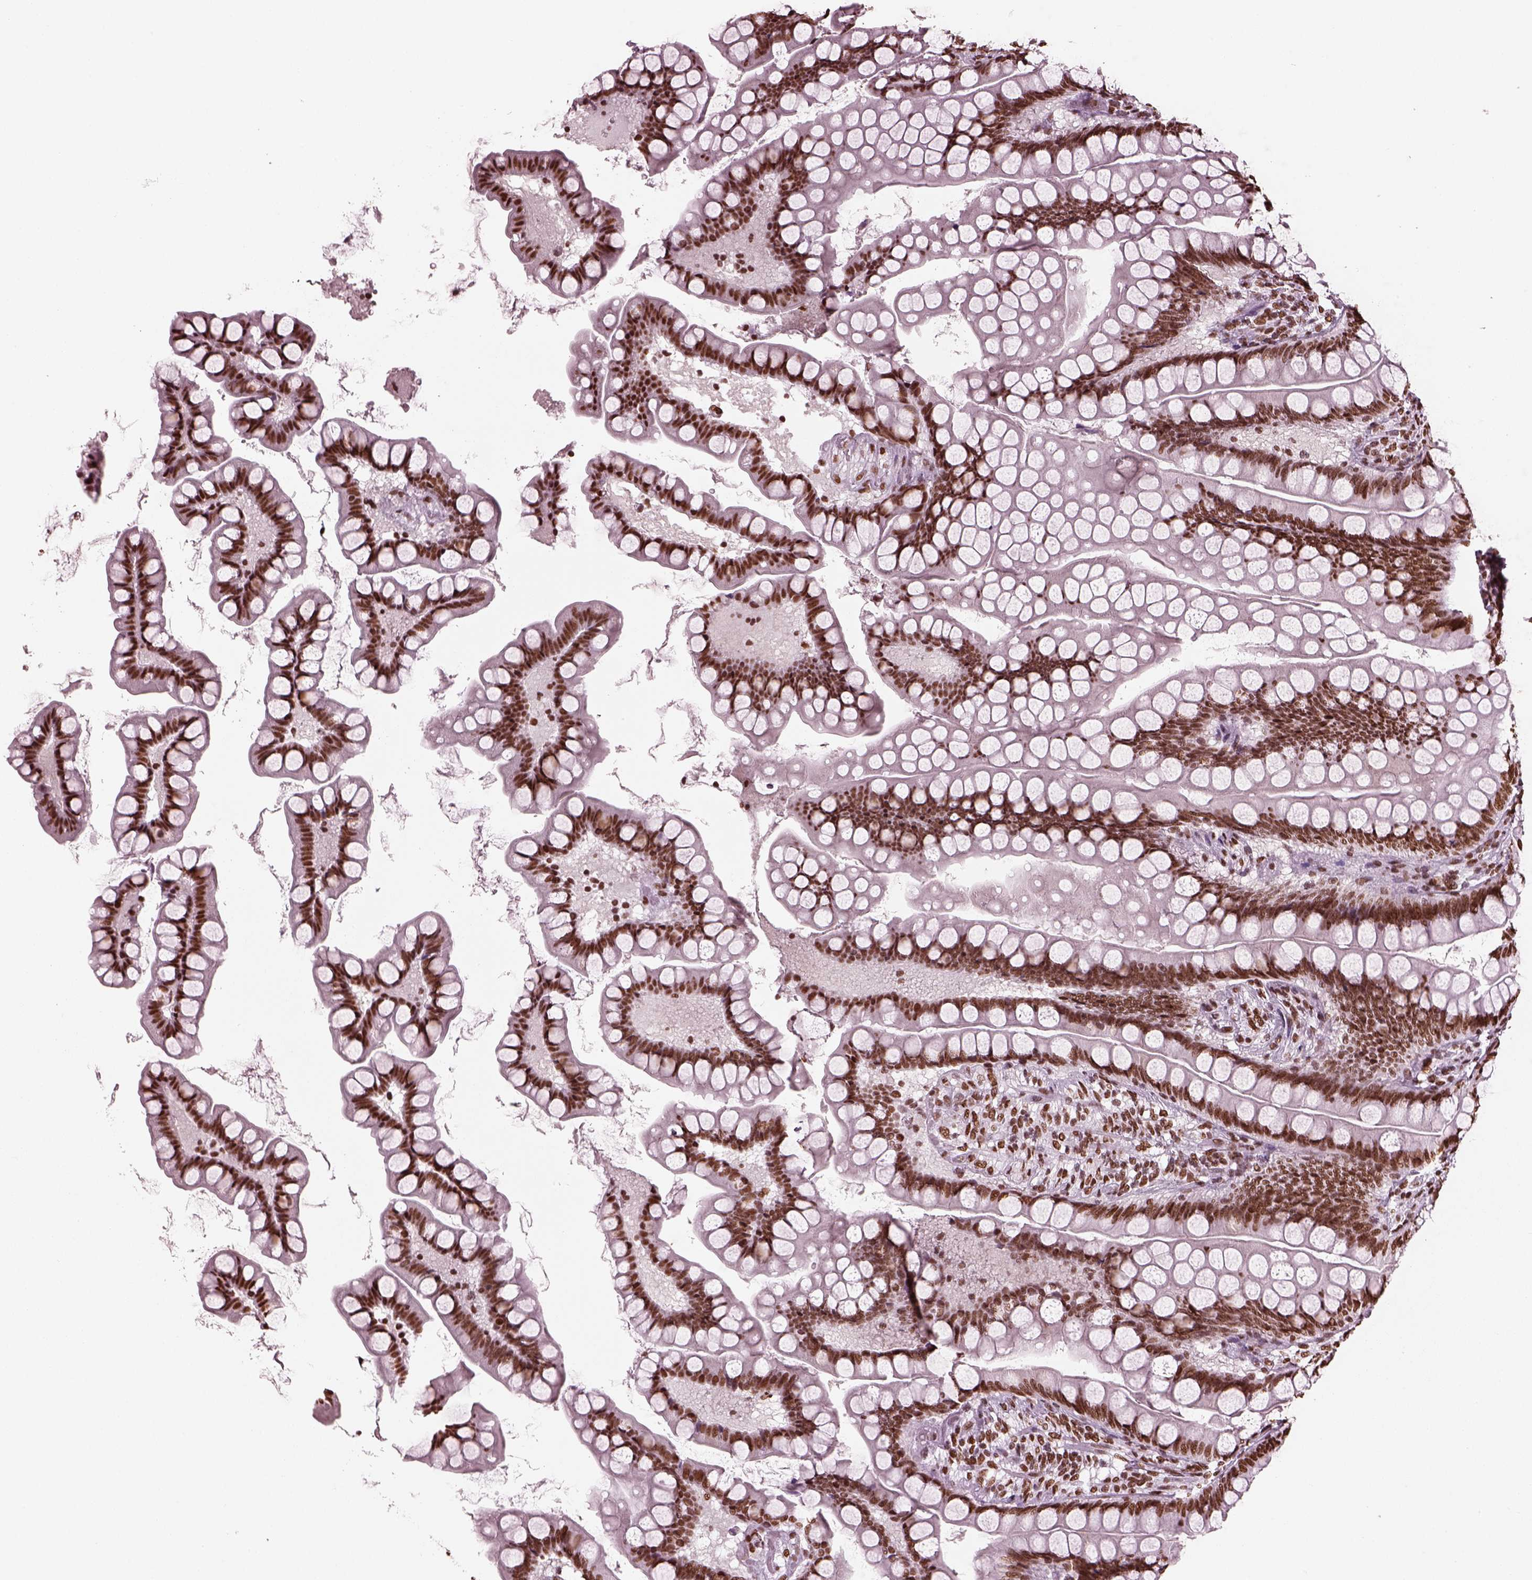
{"staining": {"intensity": "strong", "quantity": ">75%", "location": "nuclear"}, "tissue": "small intestine", "cell_type": "Glandular cells", "image_type": "normal", "snomed": [{"axis": "morphology", "description": "Normal tissue, NOS"}, {"axis": "topography", "description": "Small intestine"}], "caption": "Protein analysis of normal small intestine exhibits strong nuclear expression in approximately >75% of glandular cells. (brown staining indicates protein expression, while blue staining denotes nuclei).", "gene": "CBFA2T3", "patient": {"sex": "male", "age": 70}}